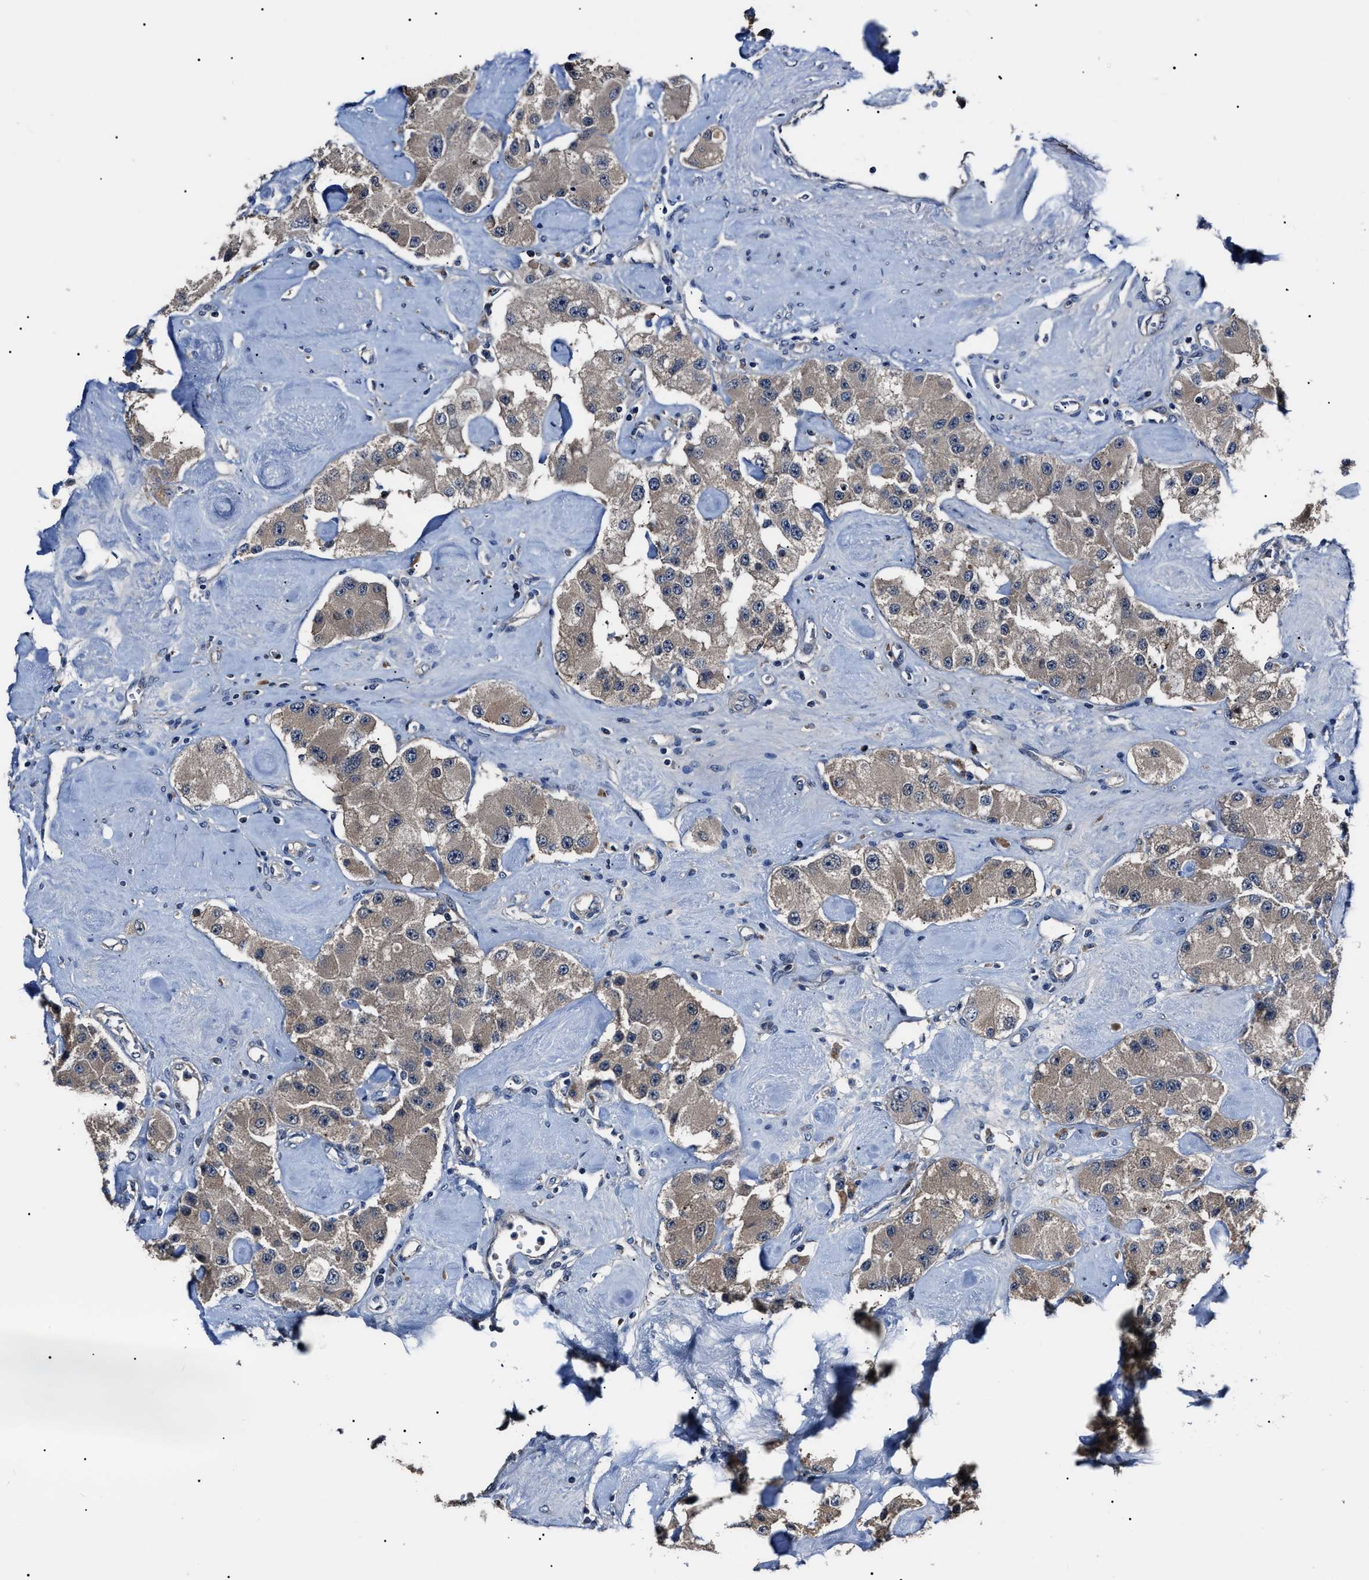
{"staining": {"intensity": "weak", "quantity": ">75%", "location": "cytoplasmic/membranous"}, "tissue": "carcinoid", "cell_type": "Tumor cells", "image_type": "cancer", "snomed": [{"axis": "morphology", "description": "Carcinoid, malignant, NOS"}, {"axis": "topography", "description": "Pancreas"}], "caption": "The image reveals immunohistochemical staining of carcinoid. There is weak cytoplasmic/membranous positivity is appreciated in about >75% of tumor cells.", "gene": "IFT81", "patient": {"sex": "male", "age": 41}}